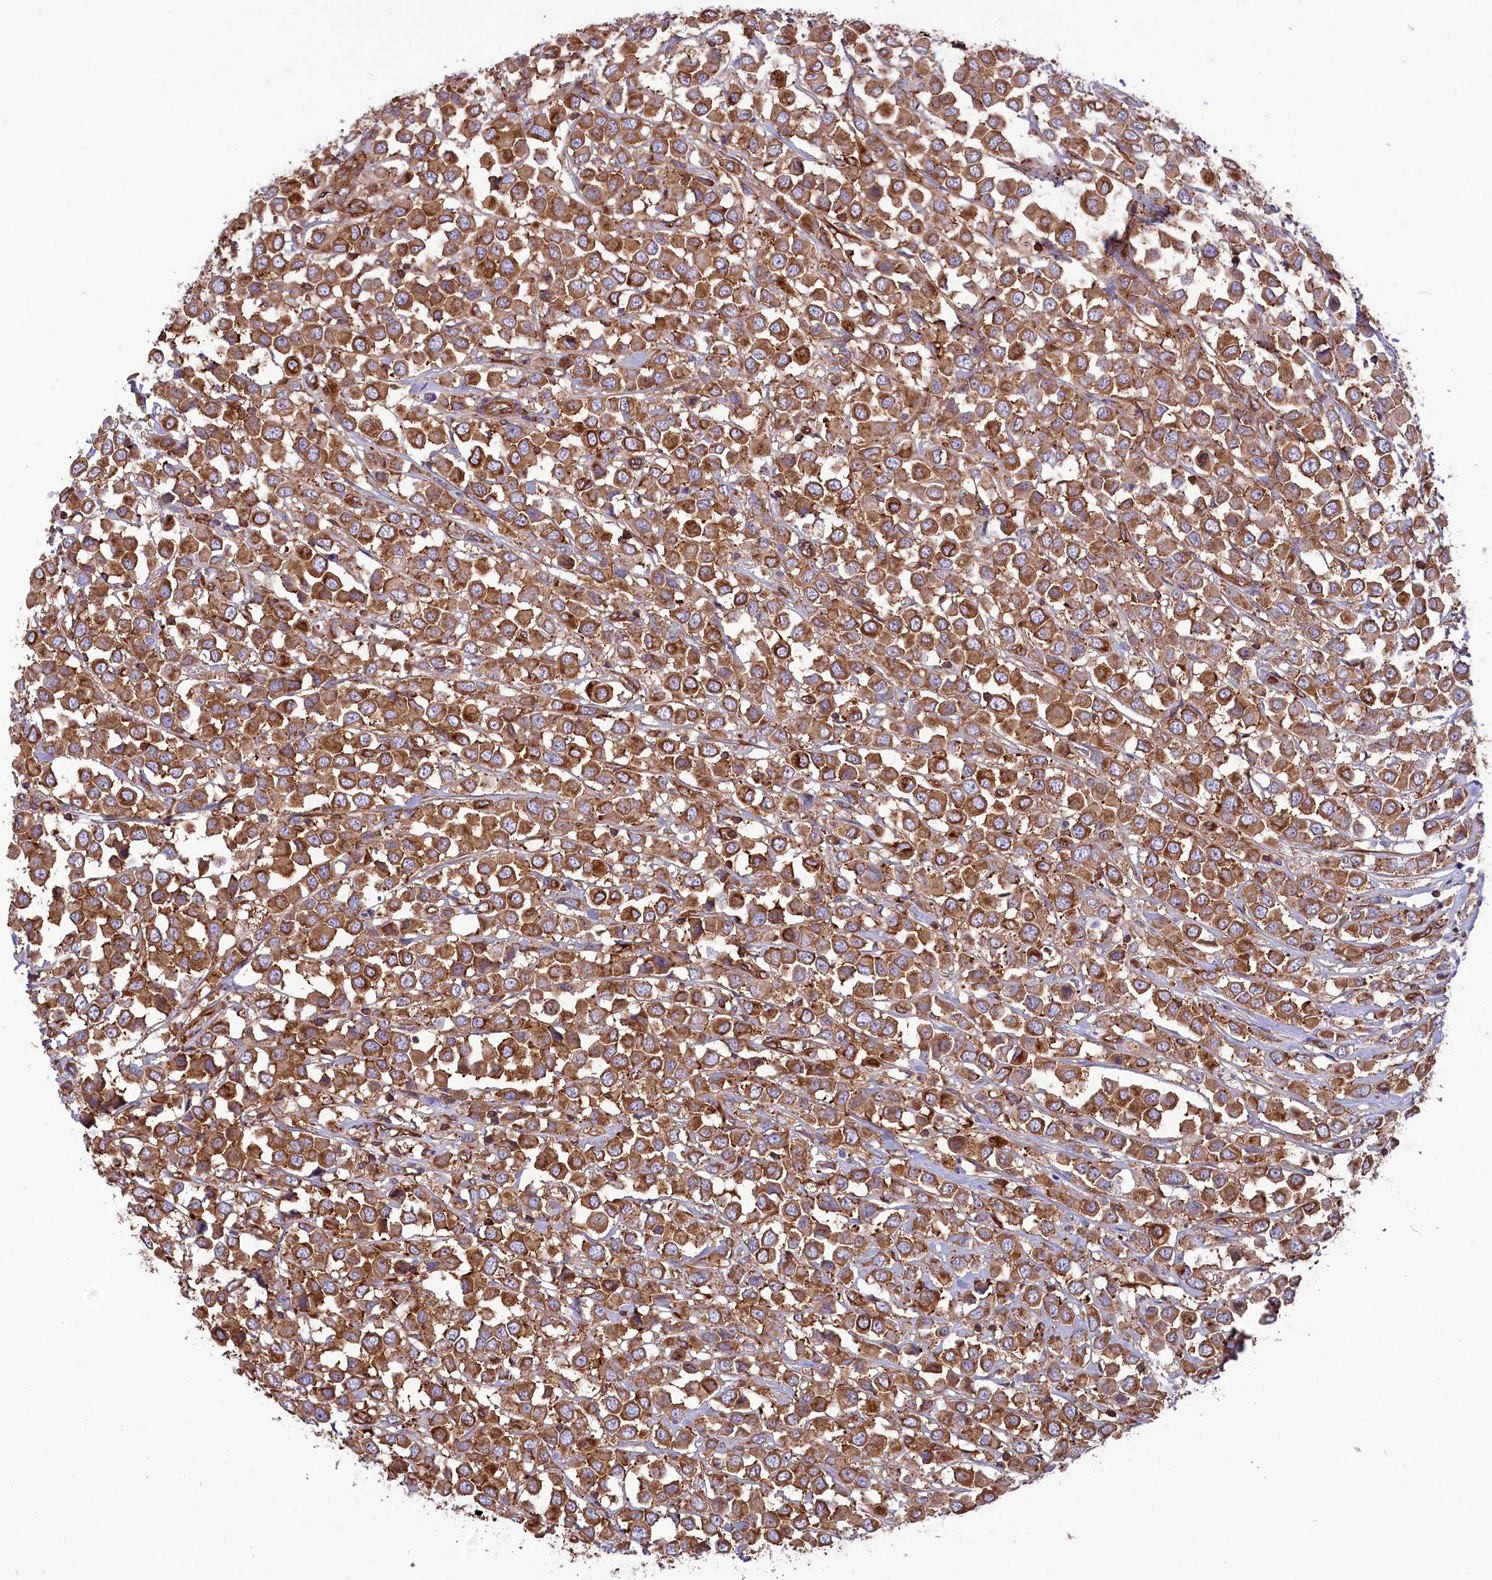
{"staining": {"intensity": "moderate", "quantity": ">75%", "location": "cytoplasmic/membranous"}, "tissue": "breast cancer", "cell_type": "Tumor cells", "image_type": "cancer", "snomed": [{"axis": "morphology", "description": "Duct carcinoma"}, {"axis": "topography", "description": "Breast"}], "caption": "Brown immunohistochemical staining in breast invasive ductal carcinoma displays moderate cytoplasmic/membranous staining in approximately >75% of tumor cells.", "gene": "SEPTIN9", "patient": {"sex": "female", "age": 61}}